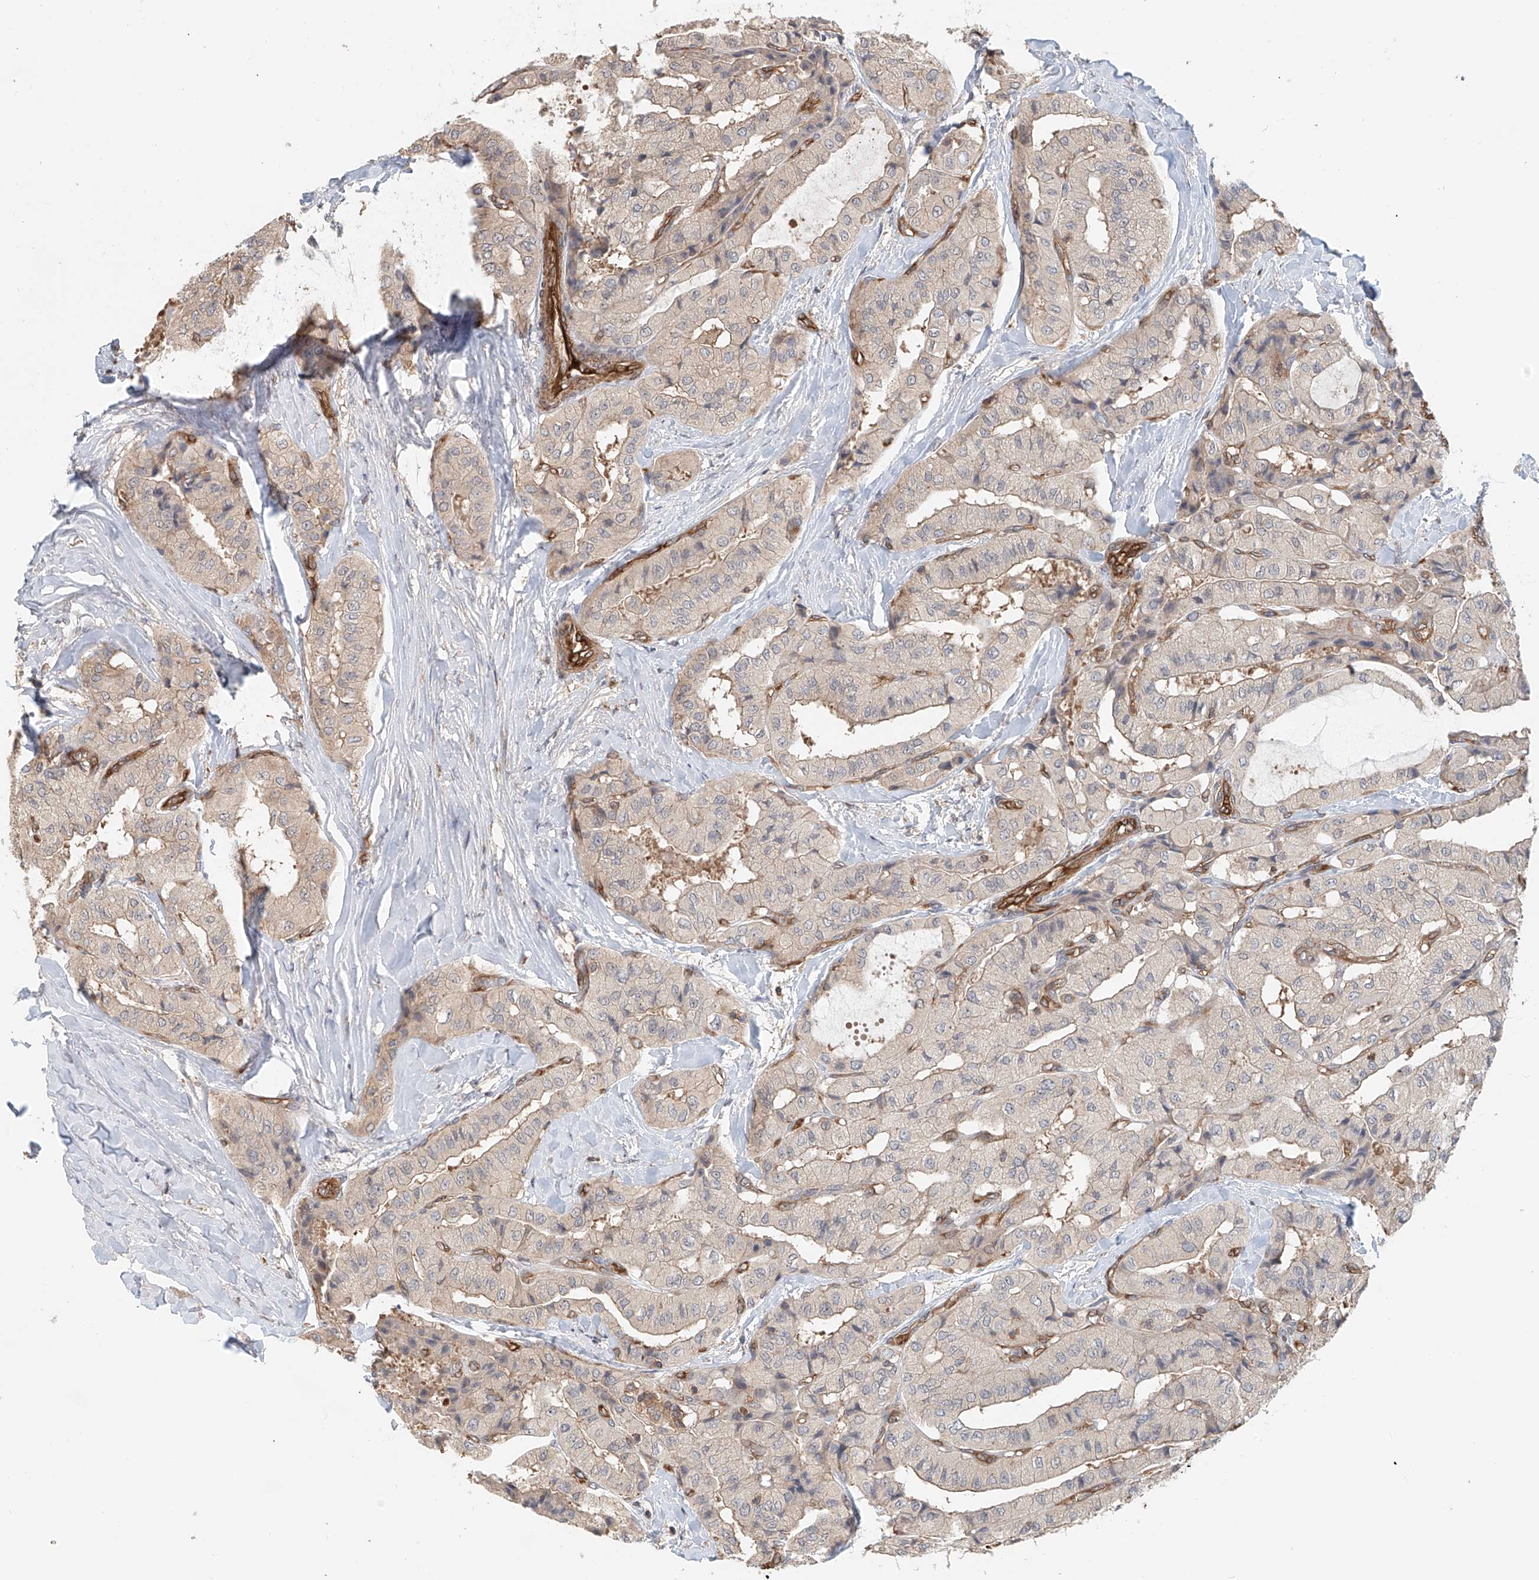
{"staining": {"intensity": "weak", "quantity": "25%-75%", "location": "cytoplasmic/membranous"}, "tissue": "thyroid cancer", "cell_type": "Tumor cells", "image_type": "cancer", "snomed": [{"axis": "morphology", "description": "Papillary adenocarcinoma, NOS"}, {"axis": "topography", "description": "Thyroid gland"}], "caption": "Thyroid papillary adenocarcinoma stained for a protein (brown) demonstrates weak cytoplasmic/membranous positive expression in about 25%-75% of tumor cells.", "gene": "FRYL", "patient": {"sex": "female", "age": 59}}